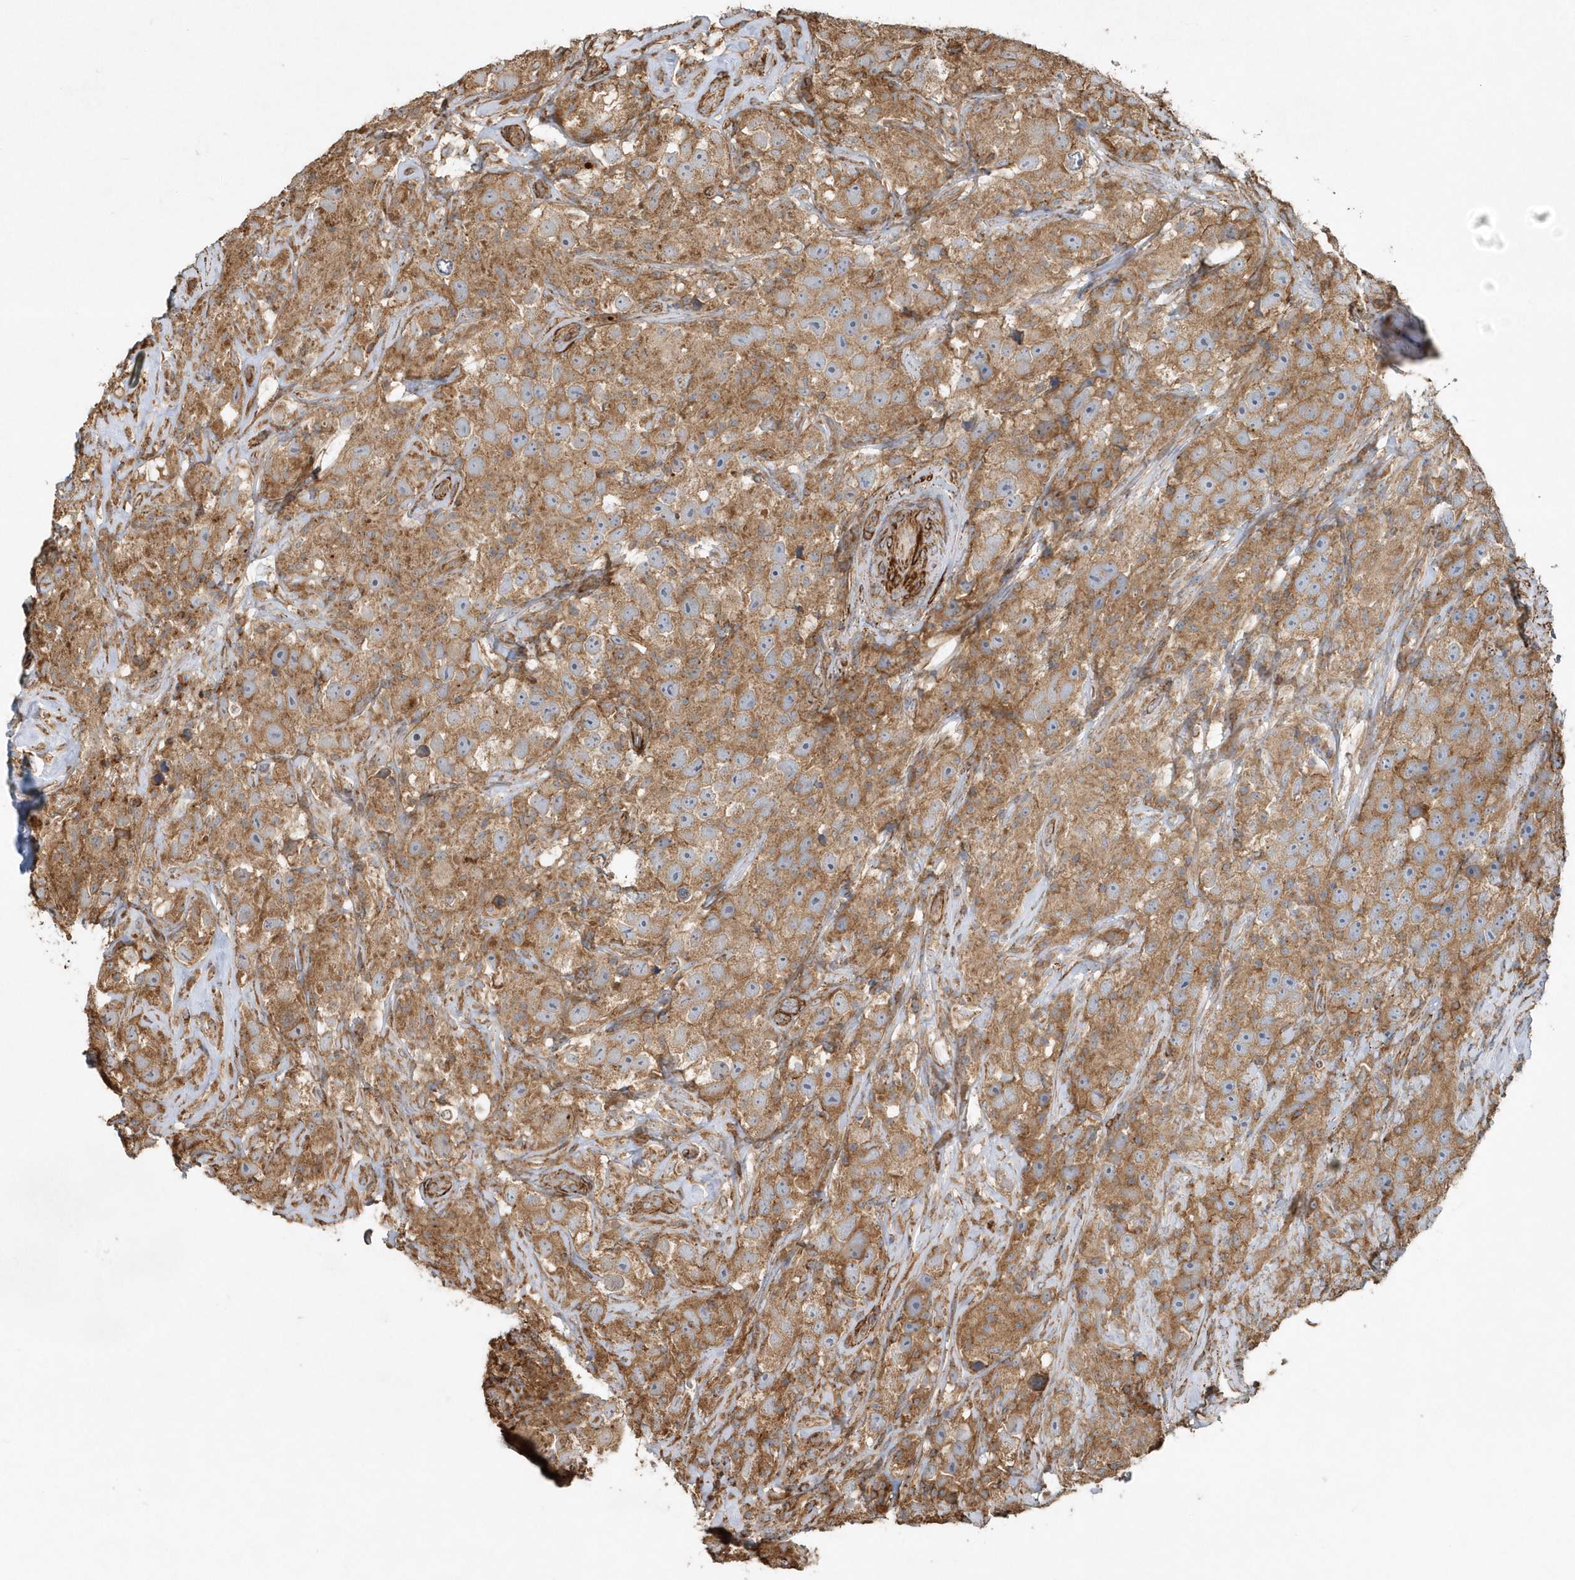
{"staining": {"intensity": "moderate", "quantity": ">75%", "location": "cytoplasmic/membranous"}, "tissue": "testis cancer", "cell_type": "Tumor cells", "image_type": "cancer", "snomed": [{"axis": "morphology", "description": "Seminoma, NOS"}, {"axis": "topography", "description": "Testis"}], "caption": "A brown stain highlights moderate cytoplasmic/membranous expression of a protein in human testis cancer (seminoma) tumor cells.", "gene": "MMUT", "patient": {"sex": "male", "age": 49}}